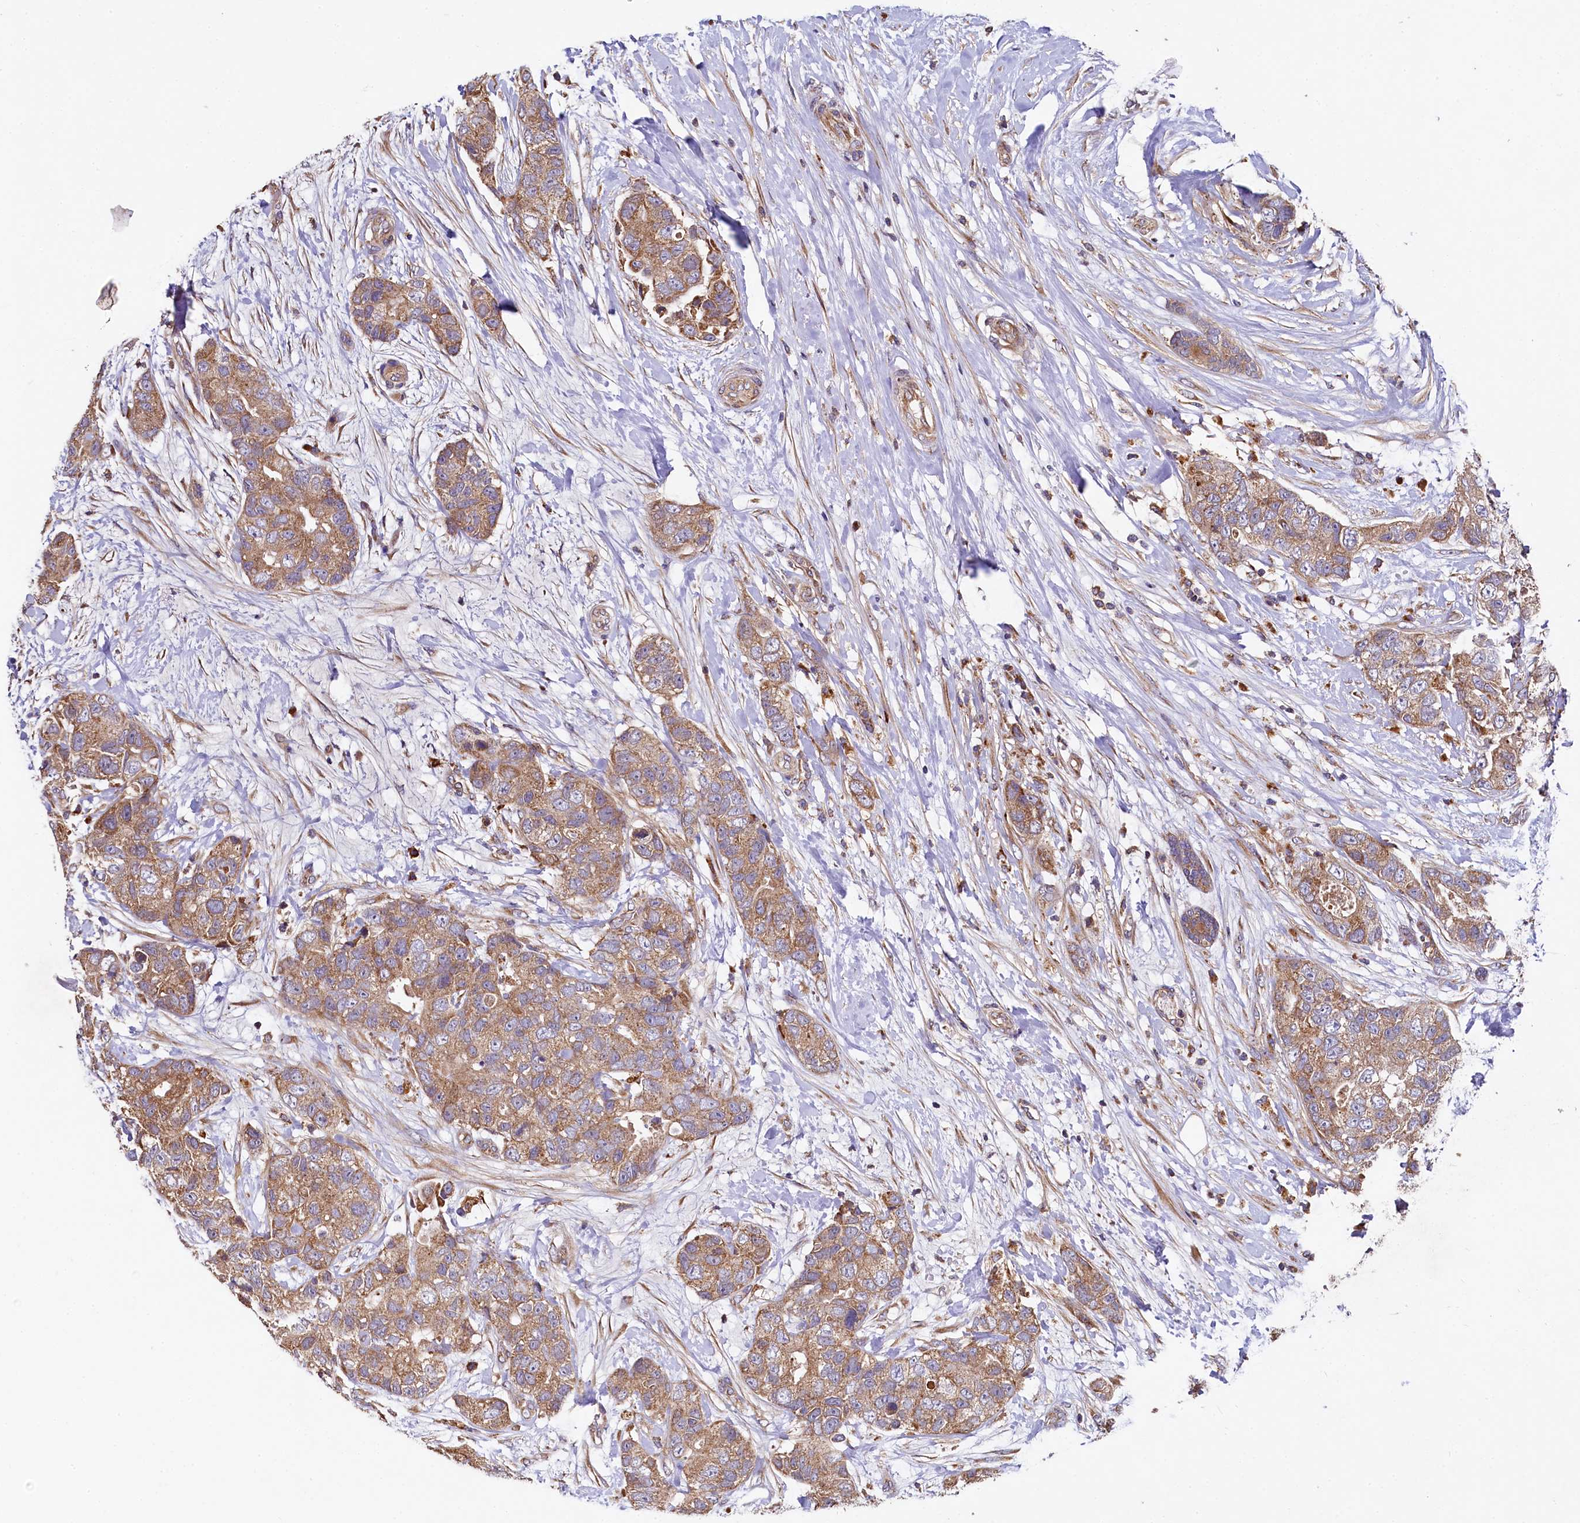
{"staining": {"intensity": "moderate", "quantity": ">75%", "location": "cytoplasmic/membranous"}, "tissue": "breast cancer", "cell_type": "Tumor cells", "image_type": "cancer", "snomed": [{"axis": "morphology", "description": "Duct carcinoma"}, {"axis": "topography", "description": "Breast"}], "caption": "Invasive ductal carcinoma (breast) stained for a protein (brown) demonstrates moderate cytoplasmic/membranous positive staining in approximately >75% of tumor cells.", "gene": "SPRYD3", "patient": {"sex": "female", "age": 62}}